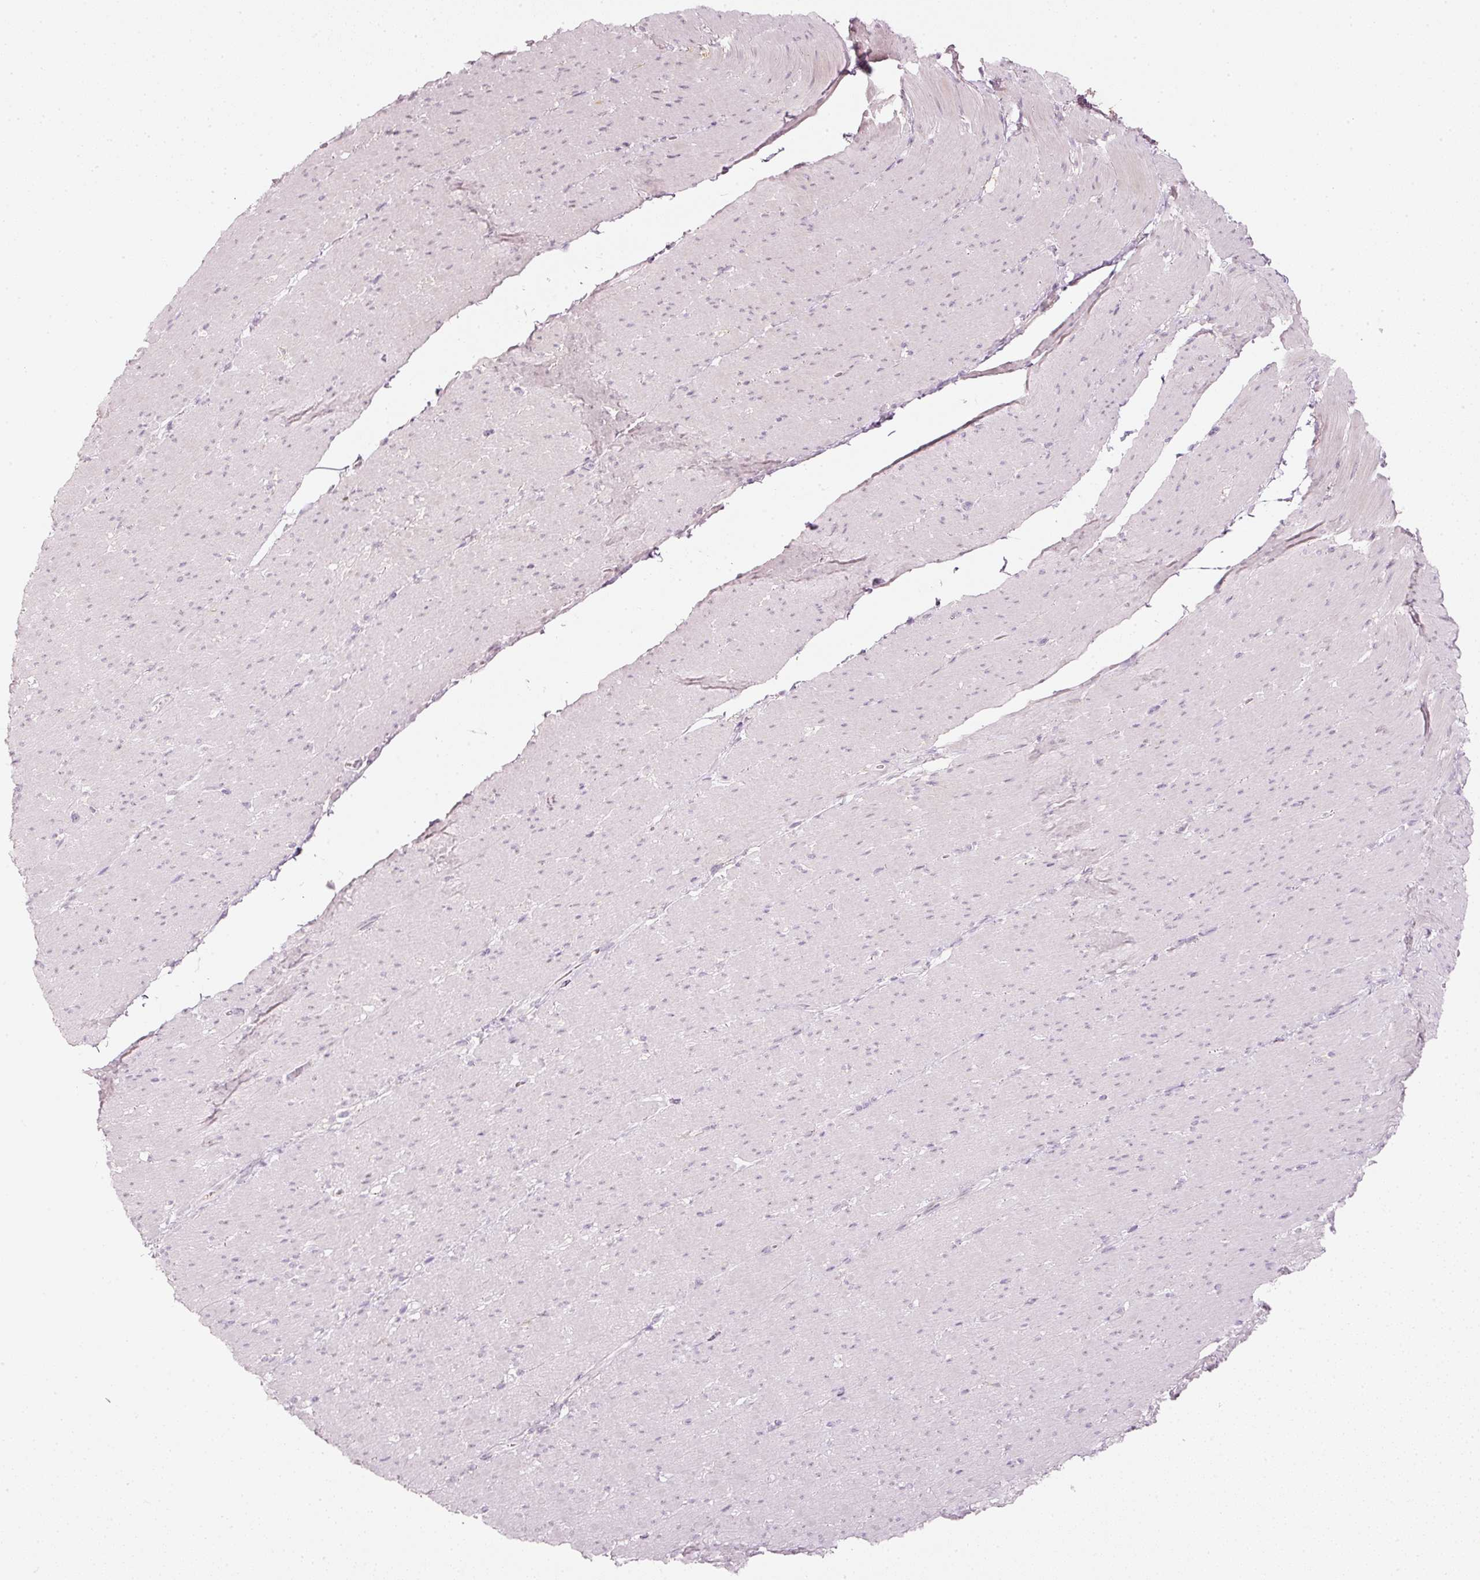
{"staining": {"intensity": "negative", "quantity": "none", "location": "none"}, "tissue": "smooth muscle", "cell_type": "Smooth muscle cells", "image_type": "normal", "snomed": [{"axis": "morphology", "description": "Normal tissue, NOS"}, {"axis": "topography", "description": "Smooth muscle"}, {"axis": "topography", "description": "Rectum"}], "caption": "Immunohistochemical staining of normal smooth muscle exhibits no significant positivity in smooth muscle cells.", "gene": "VCAM1", "patient": {"sex": "male", "age": 53}}